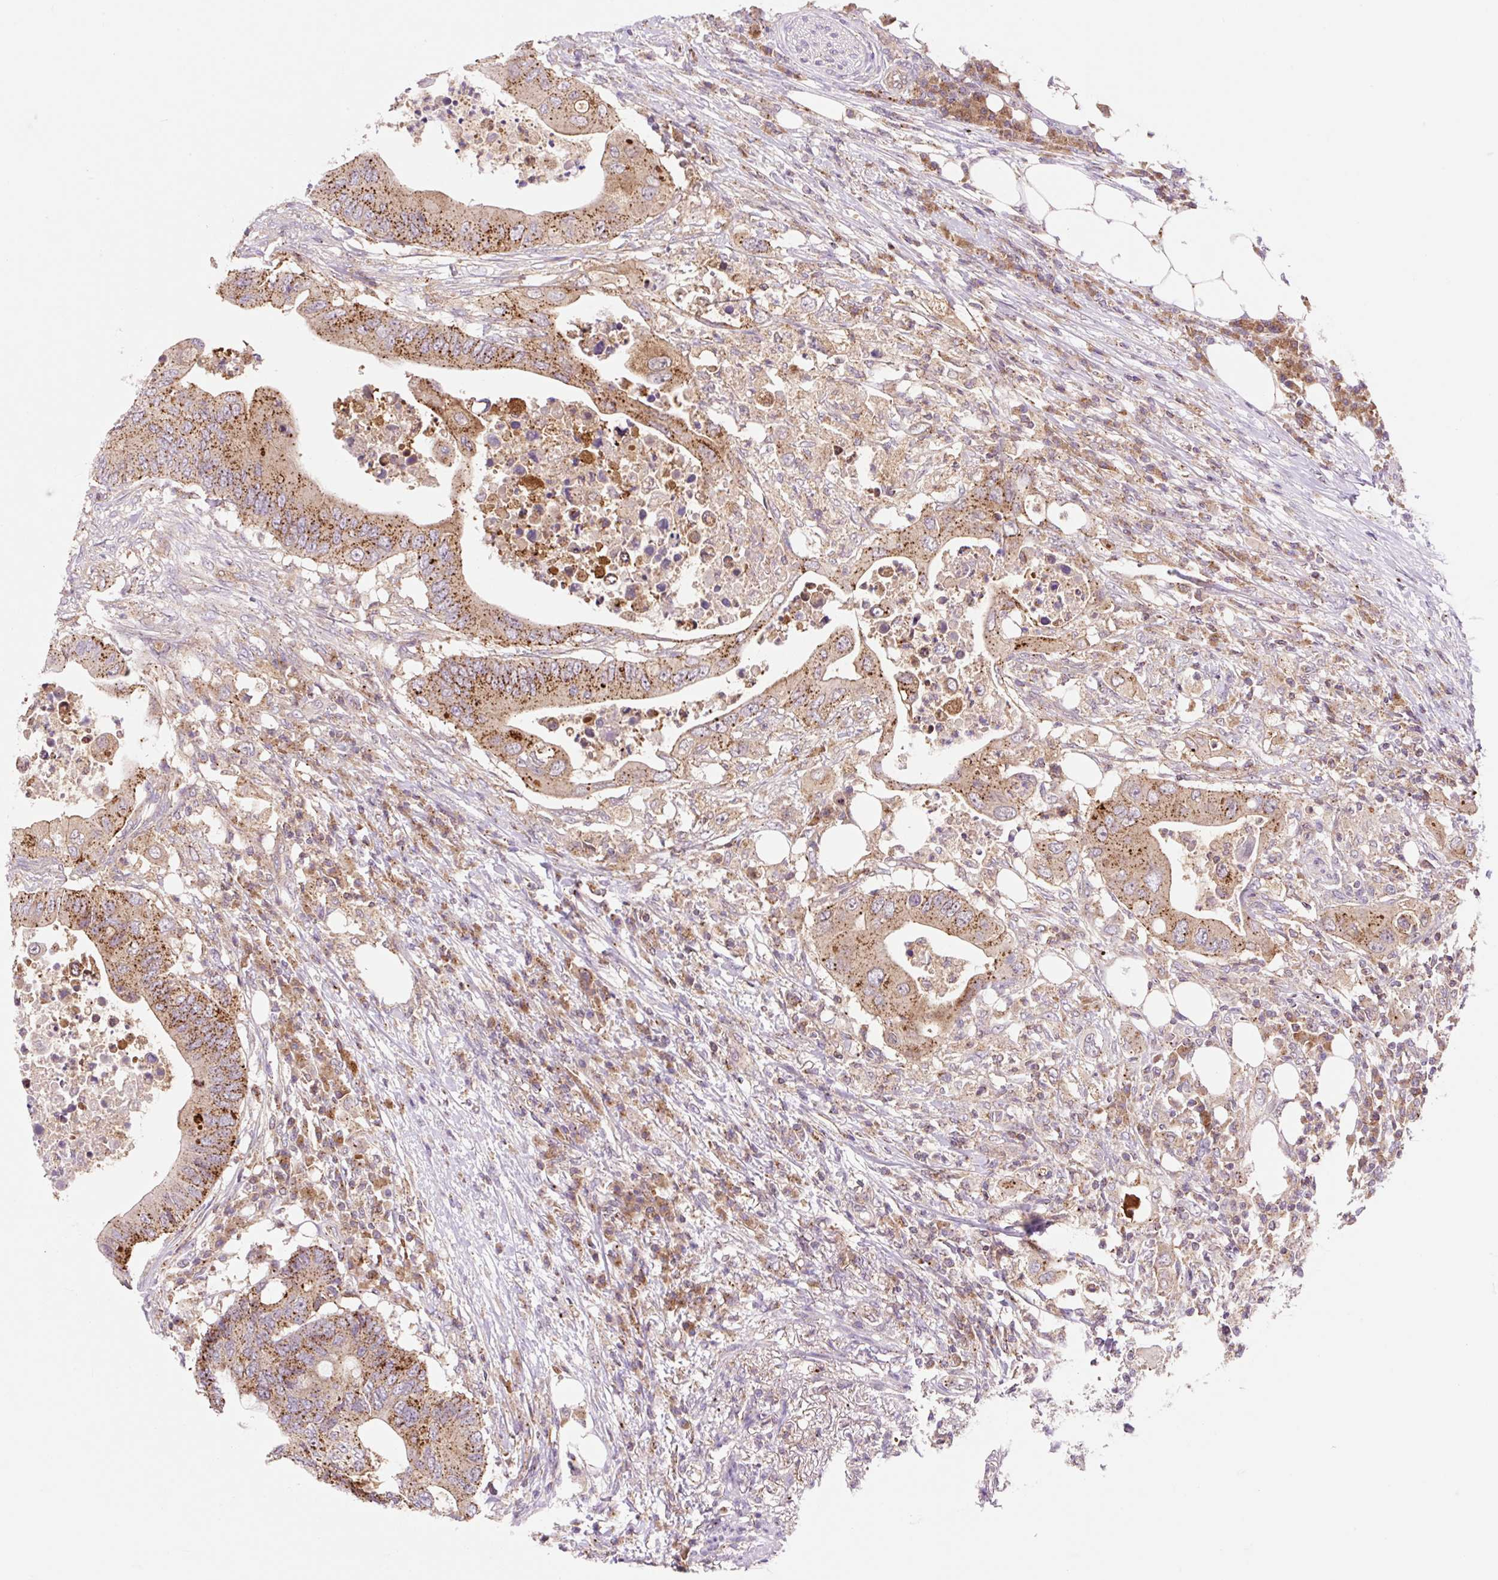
{"staining": {"intensity": "strong", "quantity": ">75%", "location": "cytoplasmic/membranous"}, "tissue": "colorectal cancer", "cell_type": "Tumor cells", "image_type": "cancer", "snomed": [{"axis": "morphology", "description": "Adenocarcinoma, NOS"}, {"axis": "topography", "description": "Colon"}], "caption": "Immunohistochemical staining of human colorectal adenocarcinoma demonstrates high levels of strong cytoplasmic/membranous positivity in about >75% of tumor cells. (Brightfield microscopy of DAB IHC at high magnification).", "gene": "VPS4A", "patient": {"sex": "male", "age": 71}}